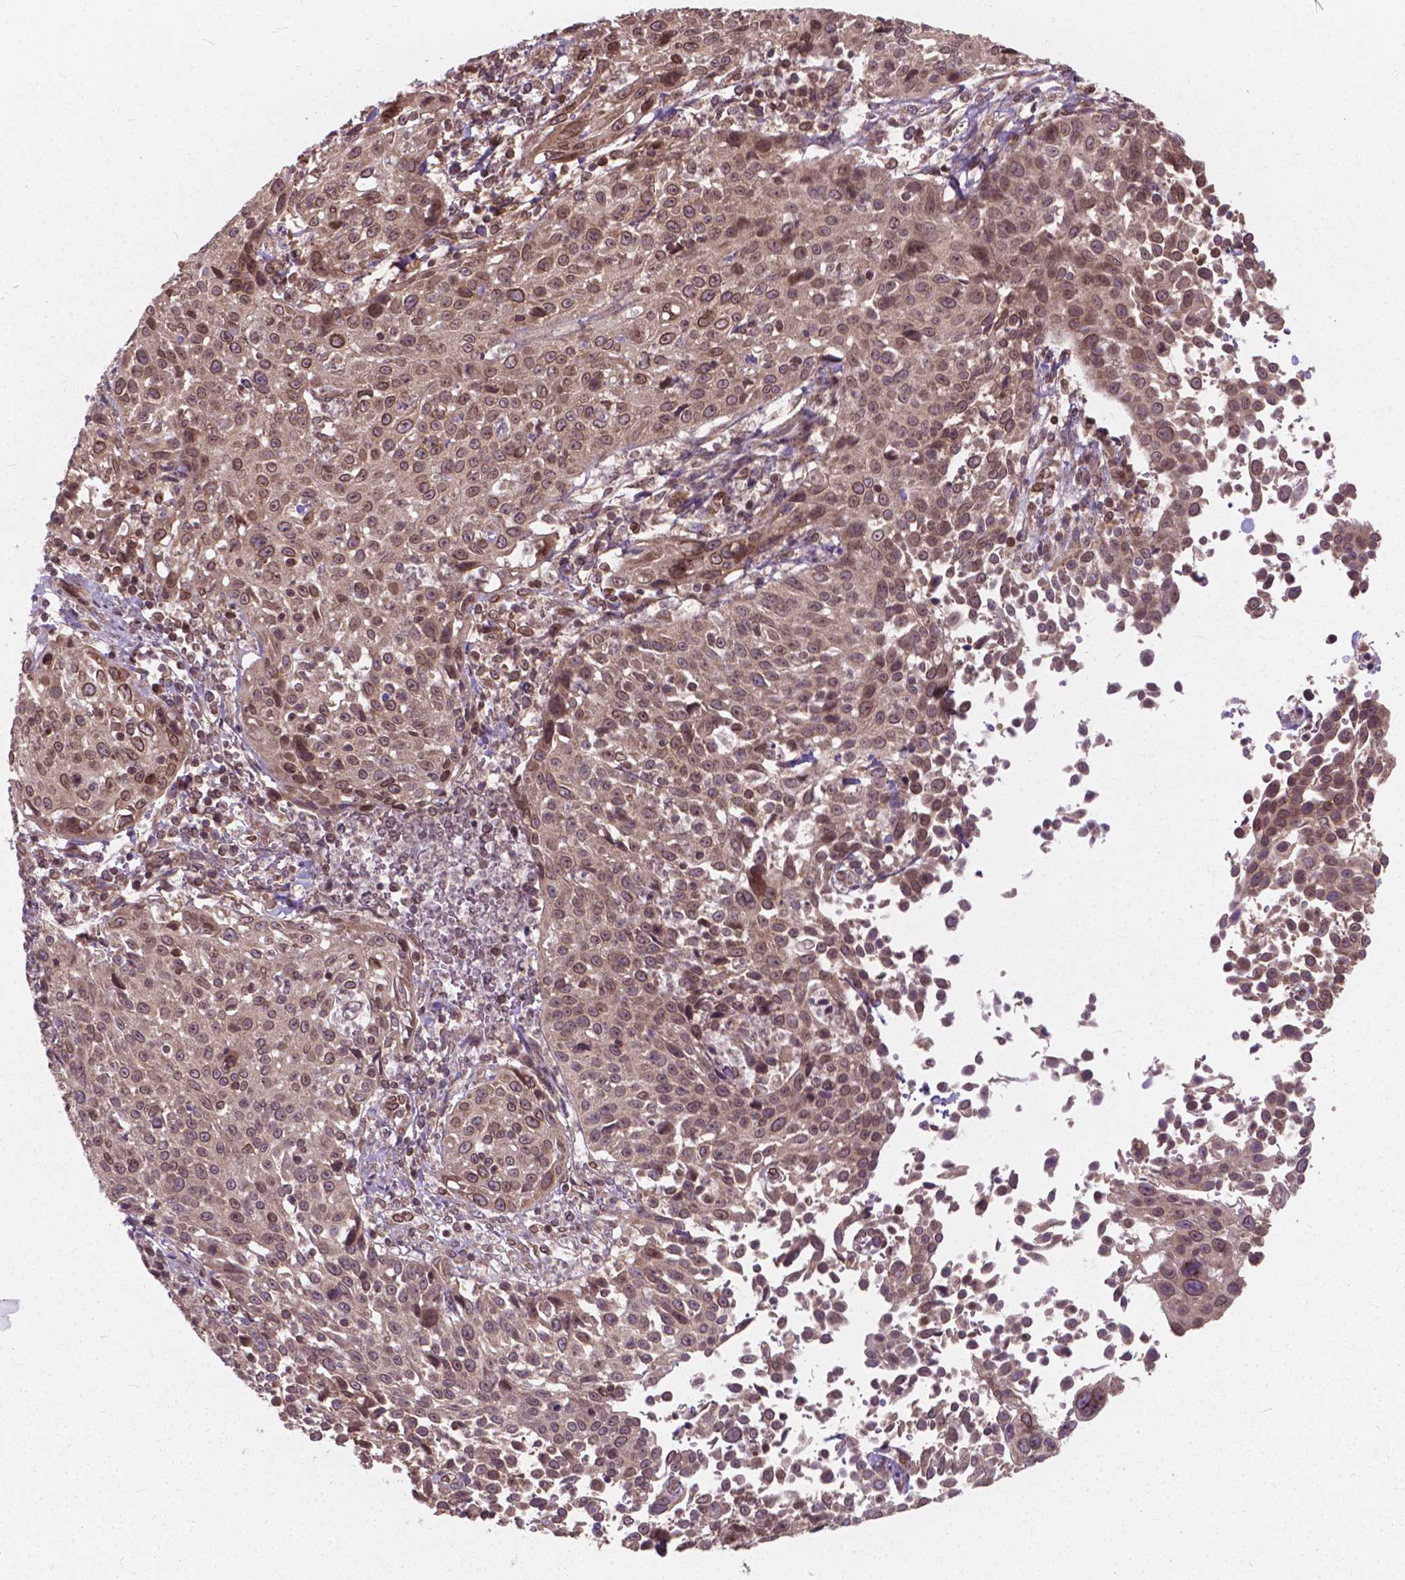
{"staining": {"intensity": "weak", "quantity": "25%-75%", "location": "cytoplasmic/membranous,nuclear"}, "tissue": "cervical cancer", "cell_type": "Tumor cells", "image_type": "cancer", "snomed": [{"axis": "morphology", "description": "Squamous cell carcinoma, NOS"}, {"axis": "topography", "description": "Cervix"}], "caption": "Protein staining exhibits weak cytoplasmic/membranous and nuclear positivity in about 25%-75% of tumor cells in squamous cell carcinoma (cervical).", "gene": "MRPL33", "patient": {"sex": "female", "age": 26}}